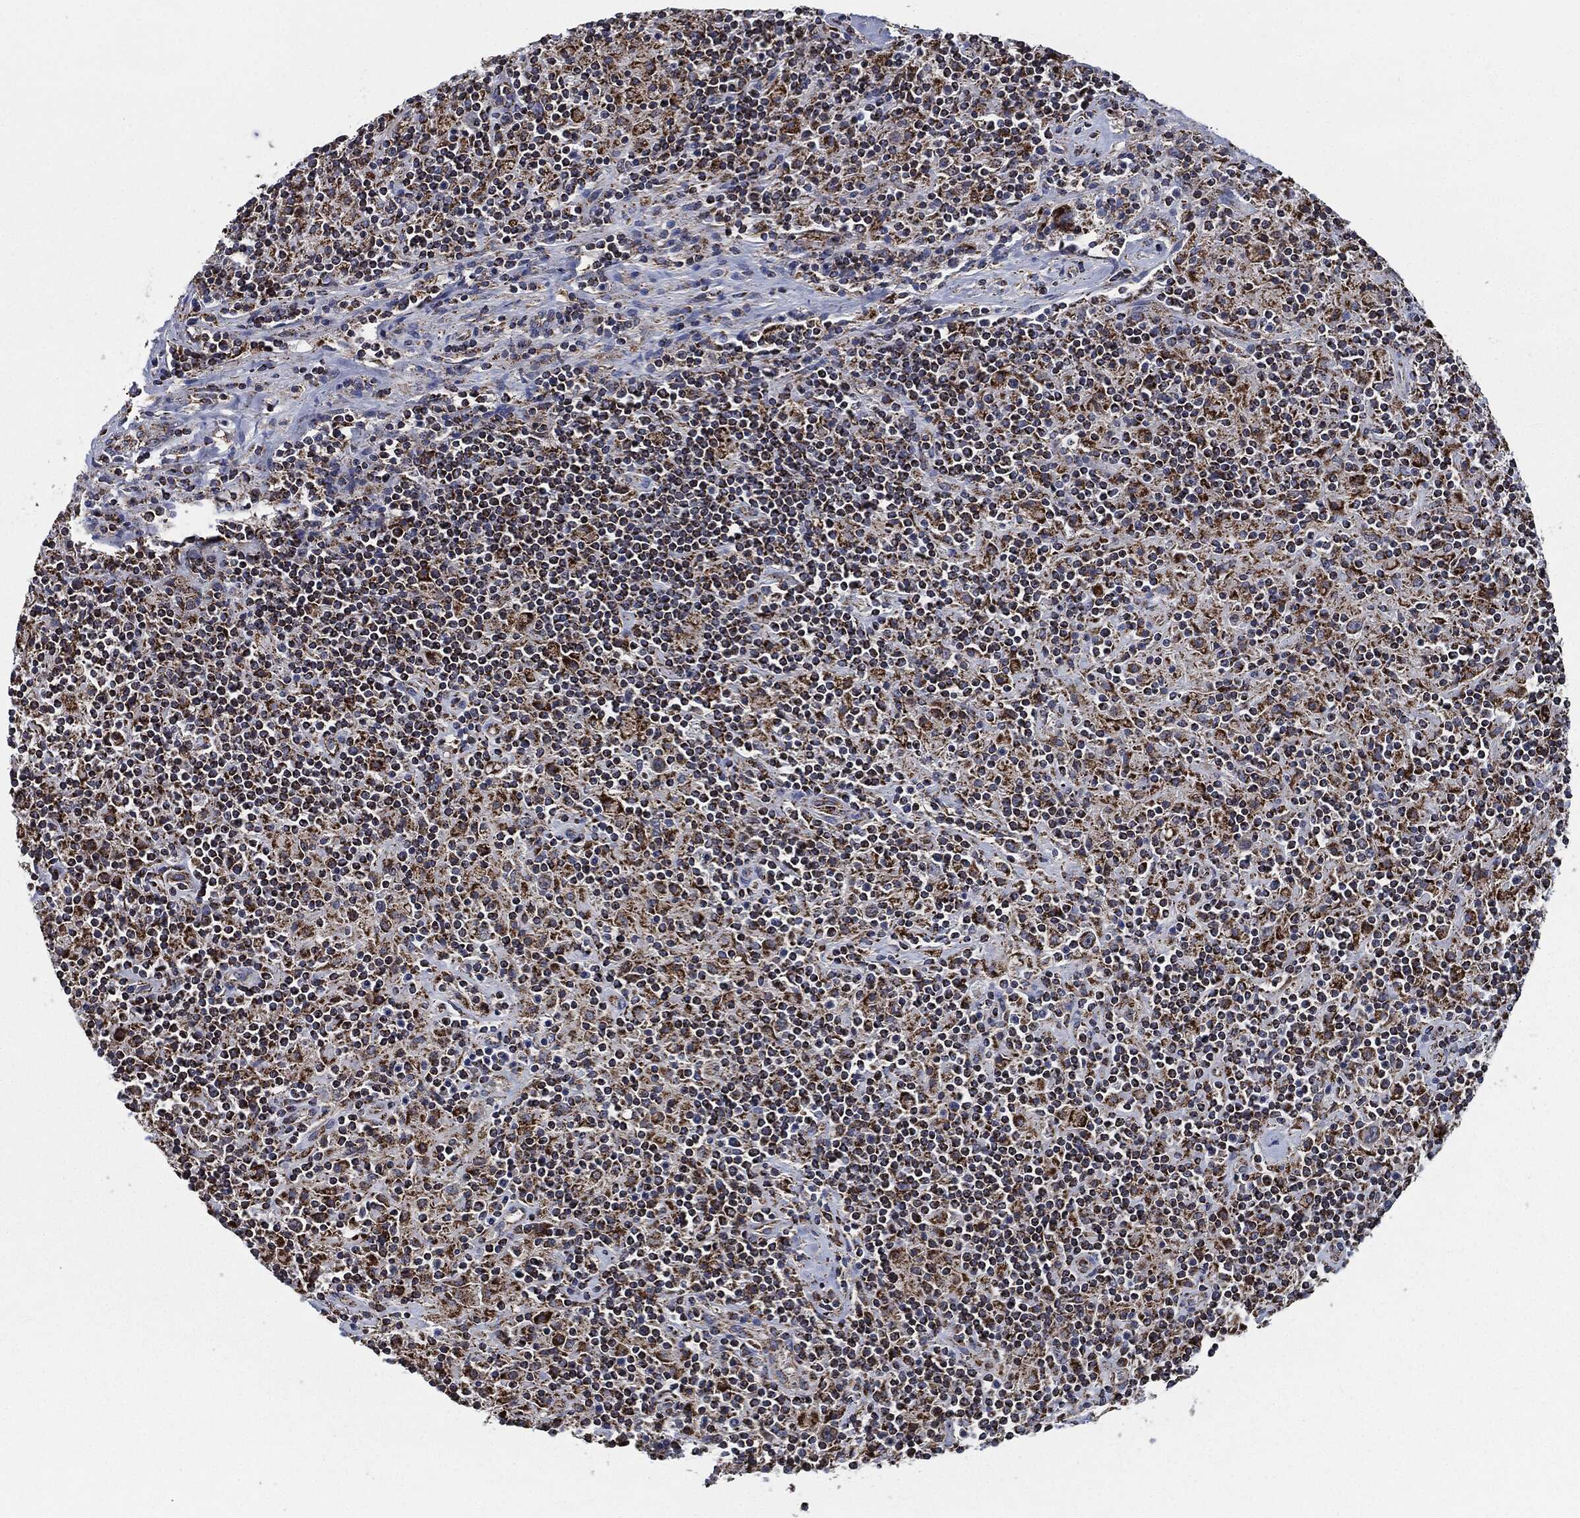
{"staining": {"intensity": "moderate", "quantity": ">75%", "location": "cytoplasmic/membranous"}, "tissue": "lymphoma", "cell_type": "Tumor cells", "image_type": "cancer", "snomed": [{"axis": "morphology", "description": "Hodgkin's disease, NOS"}, {"axis": "topography", "description": "Lymph node"}], "caption": "Human Hodgkin's disease stained with a protein marker reveals moderate staining in tumor cells.", "gene": "NDUFV2", "patient": {"sex": "male", "age": 70}}